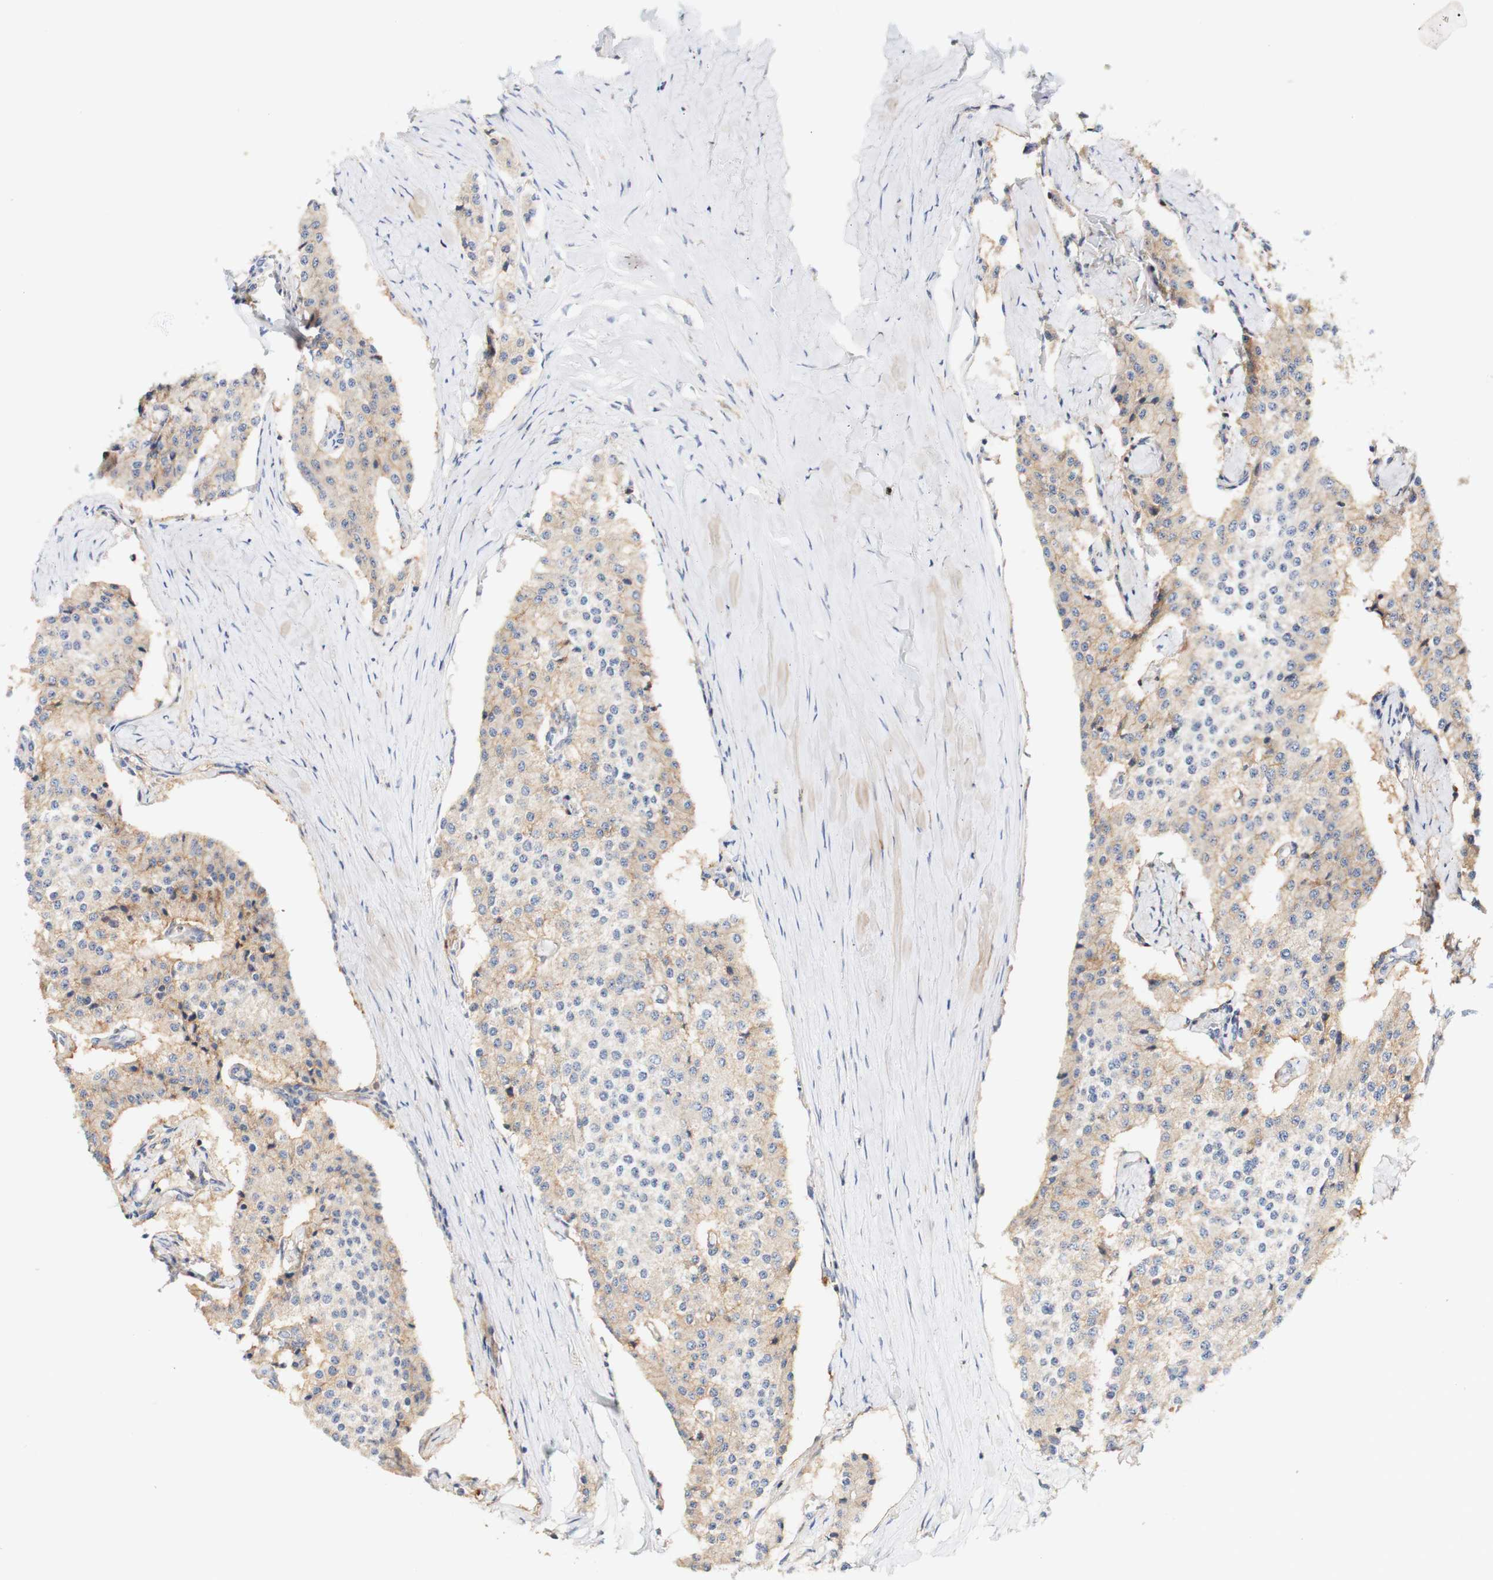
{"staining": {"intensity": "weak", "quantity": ">75%", "location": "cytoplasmic/membranous"}, "tissue": "carcinoid", "cell_type": "Tumor cells", "image_type": "cancer", "snomed": [{"axis": "morphology", "description": "Carcinoid, malignant, NOS"}, {"axis": "topography", "description": "Colon"}], "caption": "Immunohistochemical staining of carcinoid displays low levels of weak cytoplasmic/membranous staining in approximately >75% of tumor cells. (DAB = brown stain, brightfield microscopy at high magnification).", "gene": "PCDH7", "patient": {"sex": "female", "age": 52}}